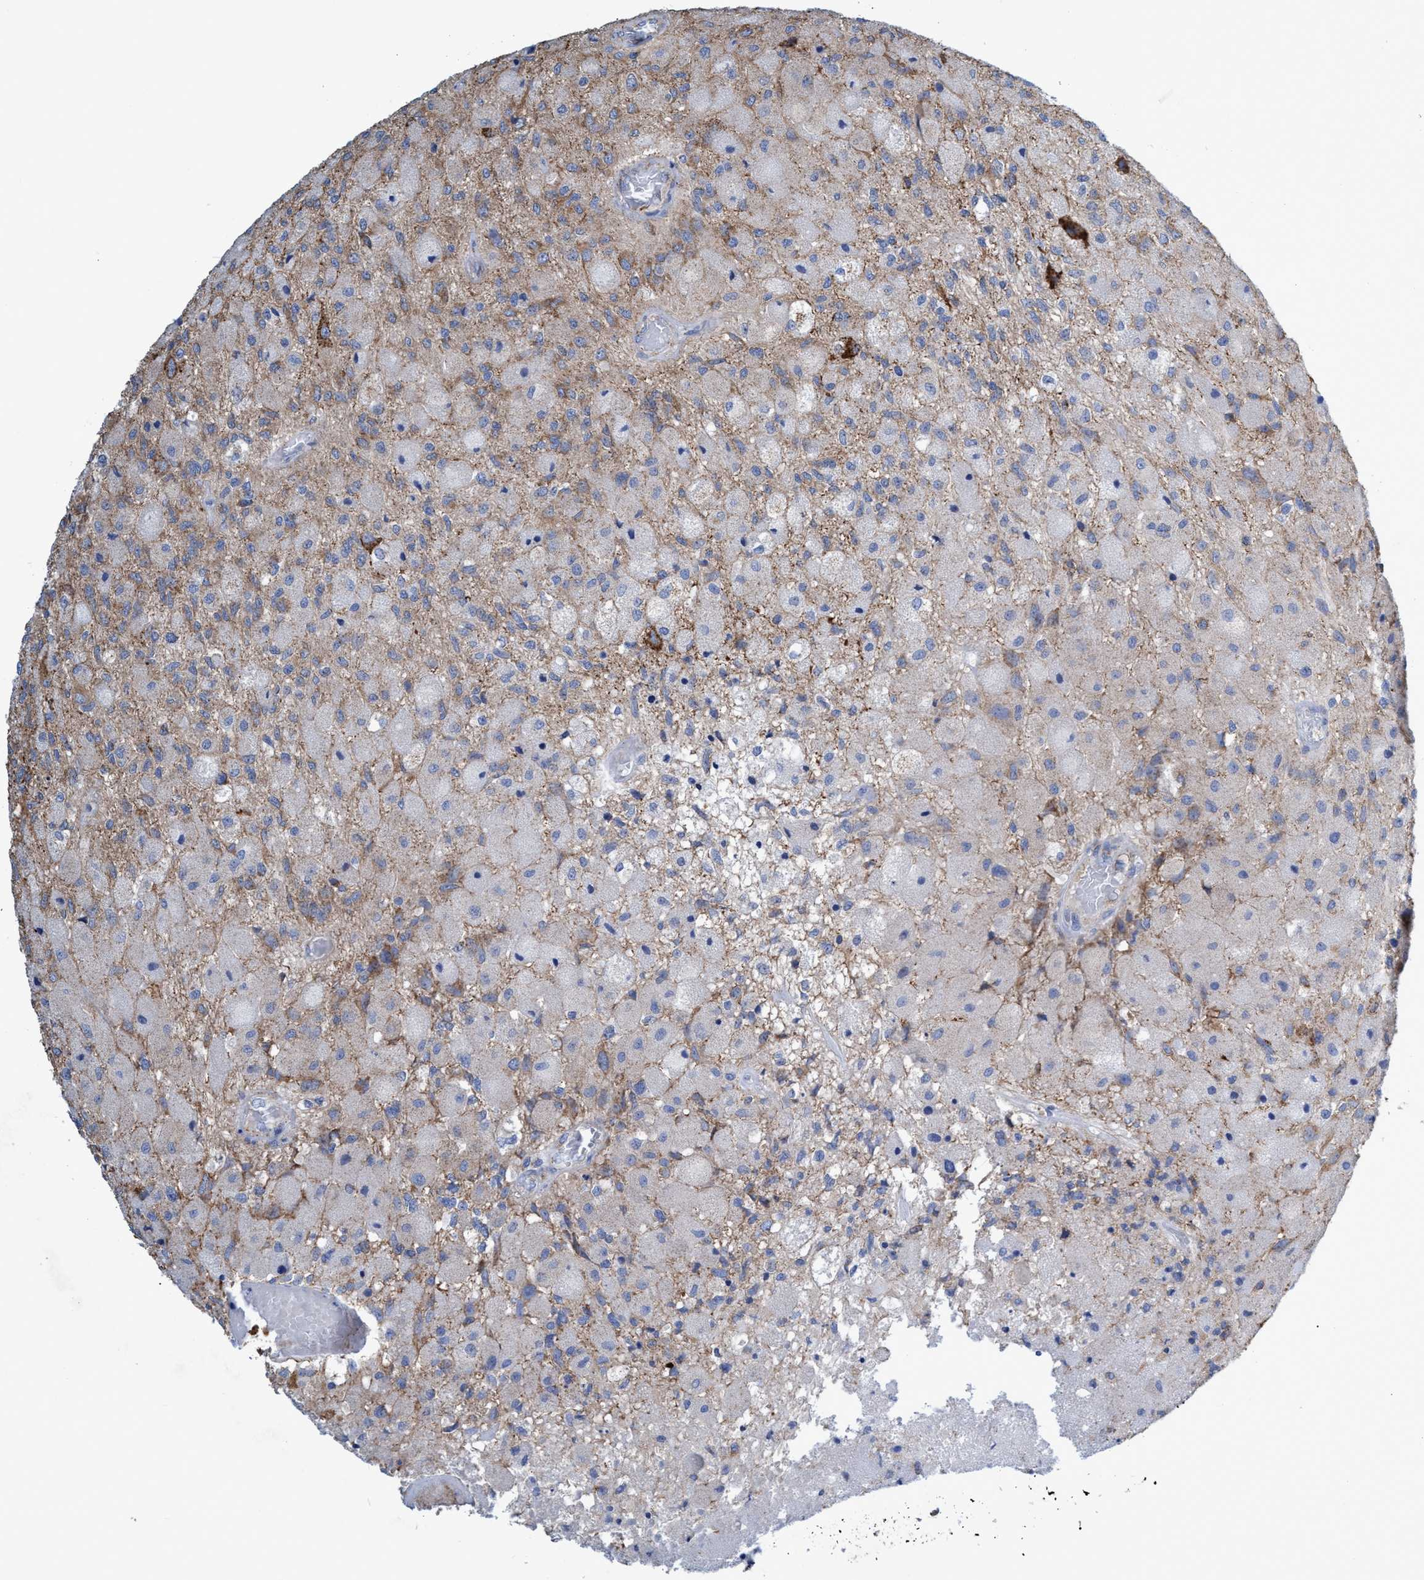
{"staining": {"intensity": "moderate", "quantity": "<25%", "location": "cytoplasmic/membranous"}, "tissue": "glioma", "cell_type": "Tumor cells", "image_type": "cancer", "snomed": [{"axis": "morphology", "description": "Normal tissue, NOS"}, {"axis": "morphology", "description": "Glioma, malignant, High grade"}, {"axis": "topography", "description": "Cerebral cortex"}], "caption": "The photomicrograph reveals staining of glioma, revealing moderate cytoplasmic/membranous protein staining (brown color) within tumor cells.", "gene": "ZNF750", "patient": {"sex": "male", "age": 77}}